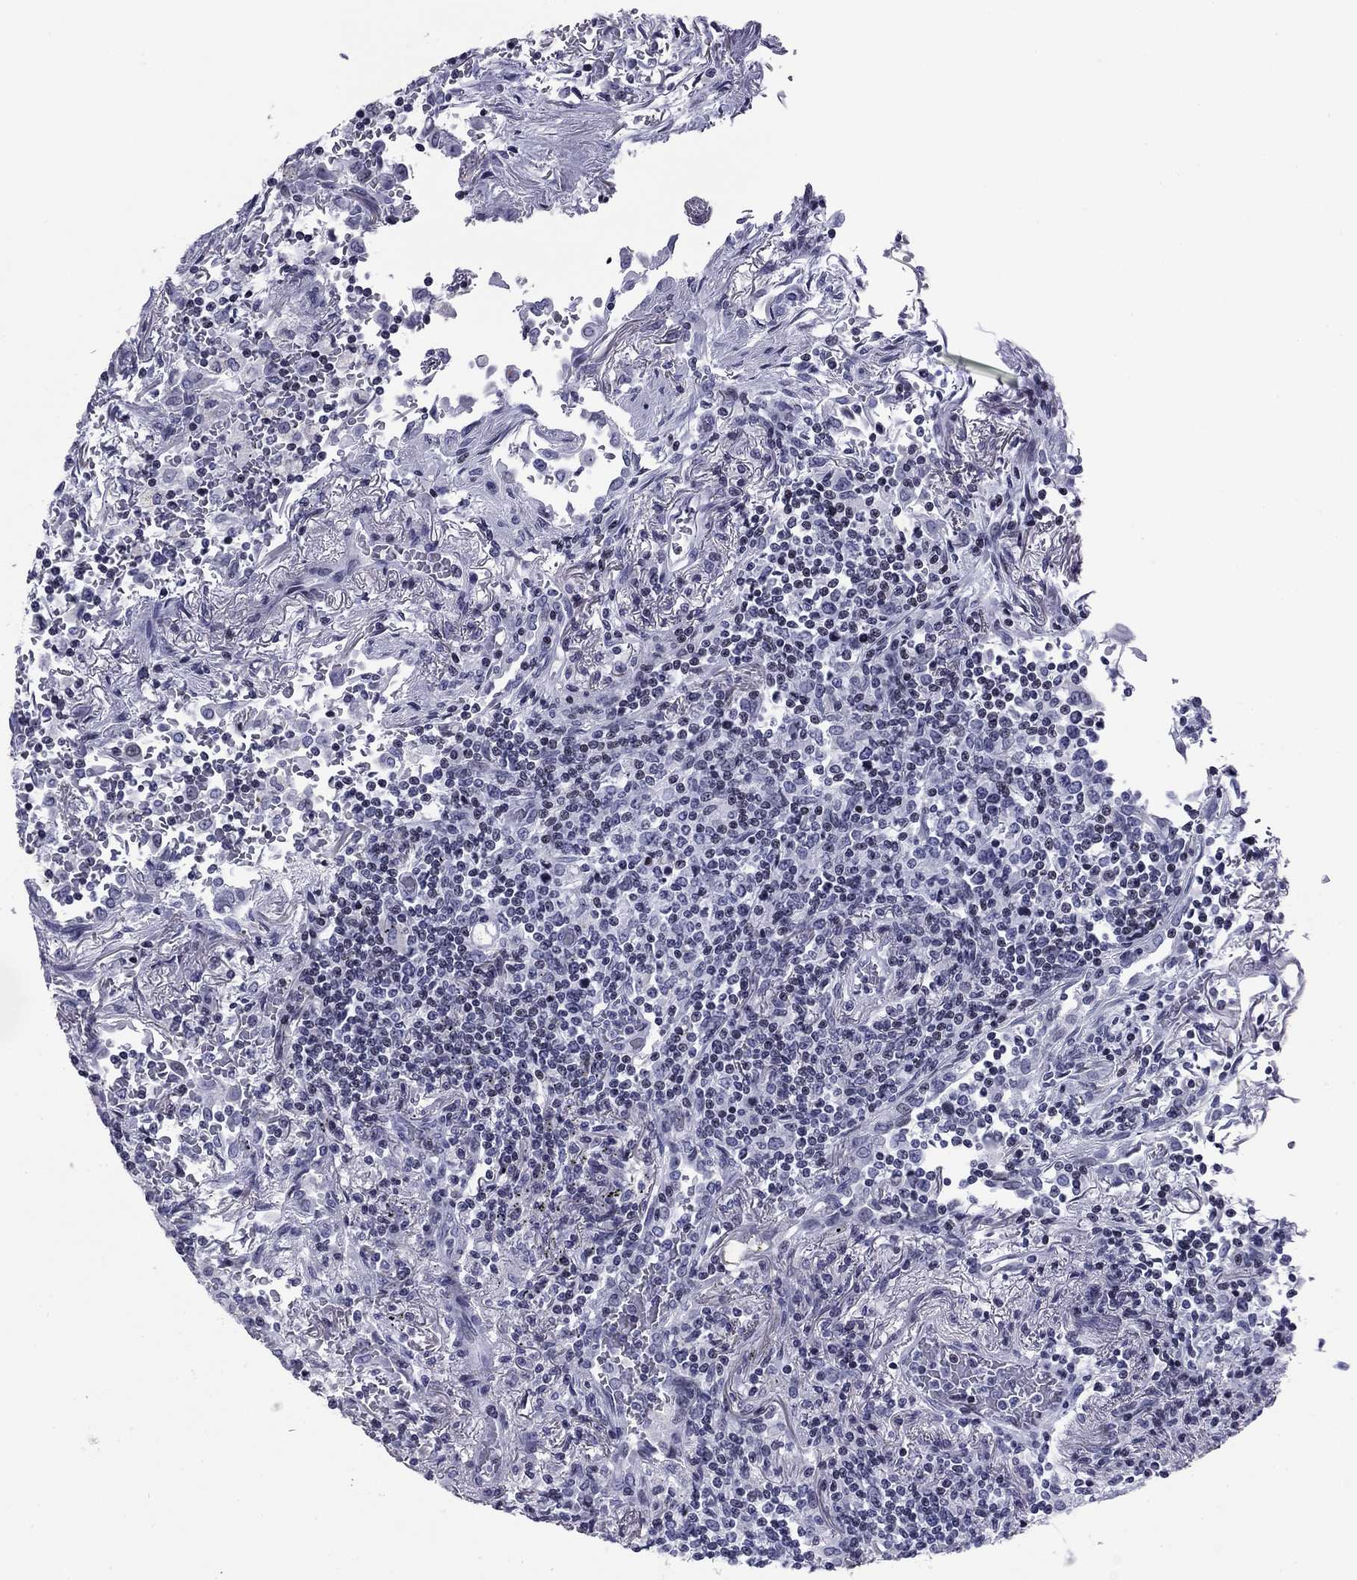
{"staining": {"intensity": "negative", "quantity": "none", "location": "none"}, "tissue": "lymphoma", "cell_type": "Tumor cells", "image_type": "cancer", "snomed": [{"axis": "morphology", "description": "Malignant lymphoma, non-Hodgkin's type, High grade"}, {"axis": "topography", "description": "Lung"}], "caption": "This is an immunohistochemistry histopathology image of high-grade malignant lymphoma, non-Hodgkin's type. There is no expression in tumor cells.", "gene": "CCDC144A", "patient": {"sex": "male", "age": 79}}